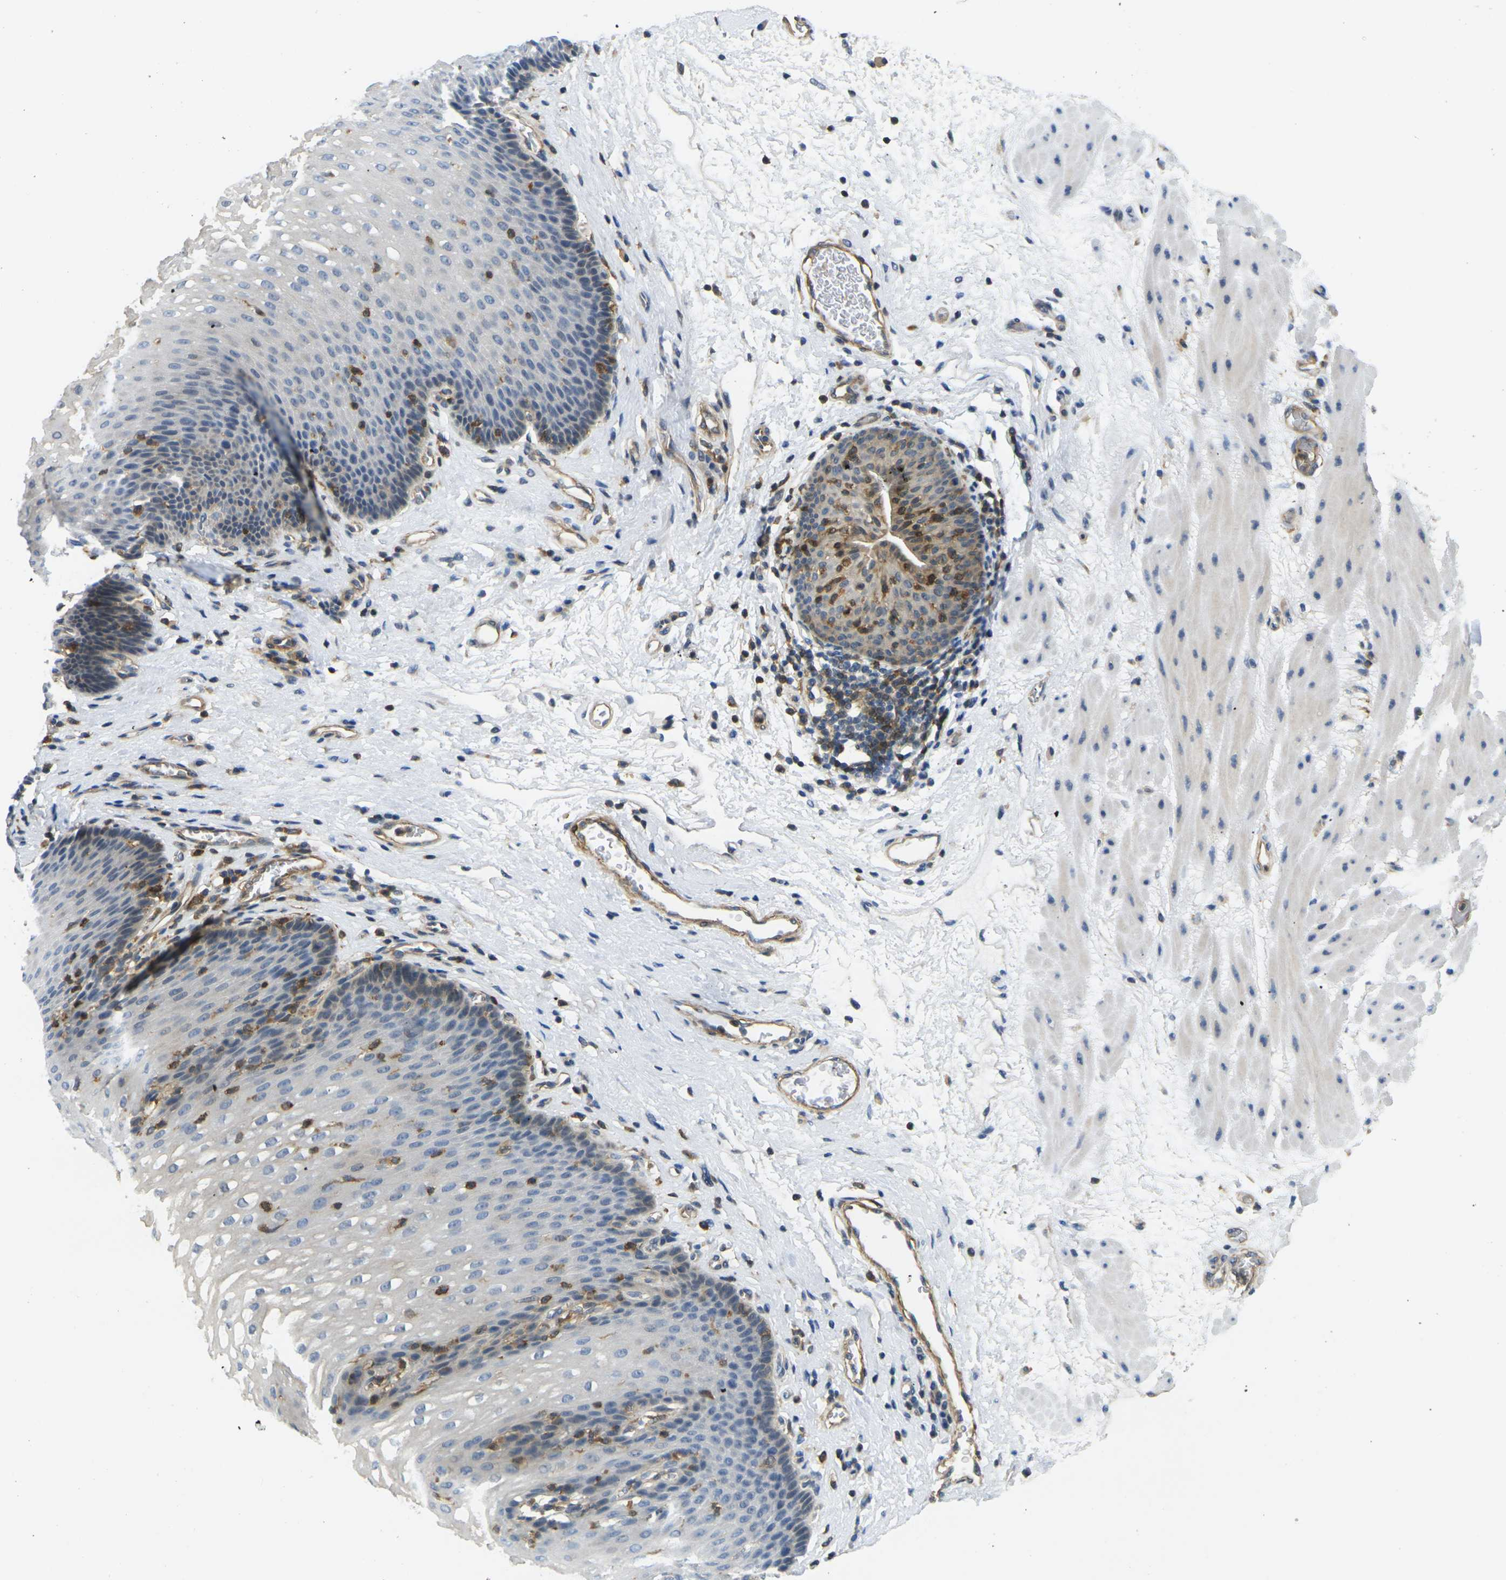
{"staining": {"intensity": "weak", "quantity": "<25%", "location": "cytoplasmic/membranous"}, "tissue": "esophagus", "cell_type": "Squamous epithelial cells", "image_type": "normal", "snomed": [{"axis": "morphology", "description": "Normal tissue, NOS"}, {"axis": "topography", "description": "Esophagus"}], "caption": "The photomicrograph exhibits no staining of squamous epithelial cells in unremarkable esophagus.", "gene": "LASP1", "patient": {"sex": "male", "age": 48}}